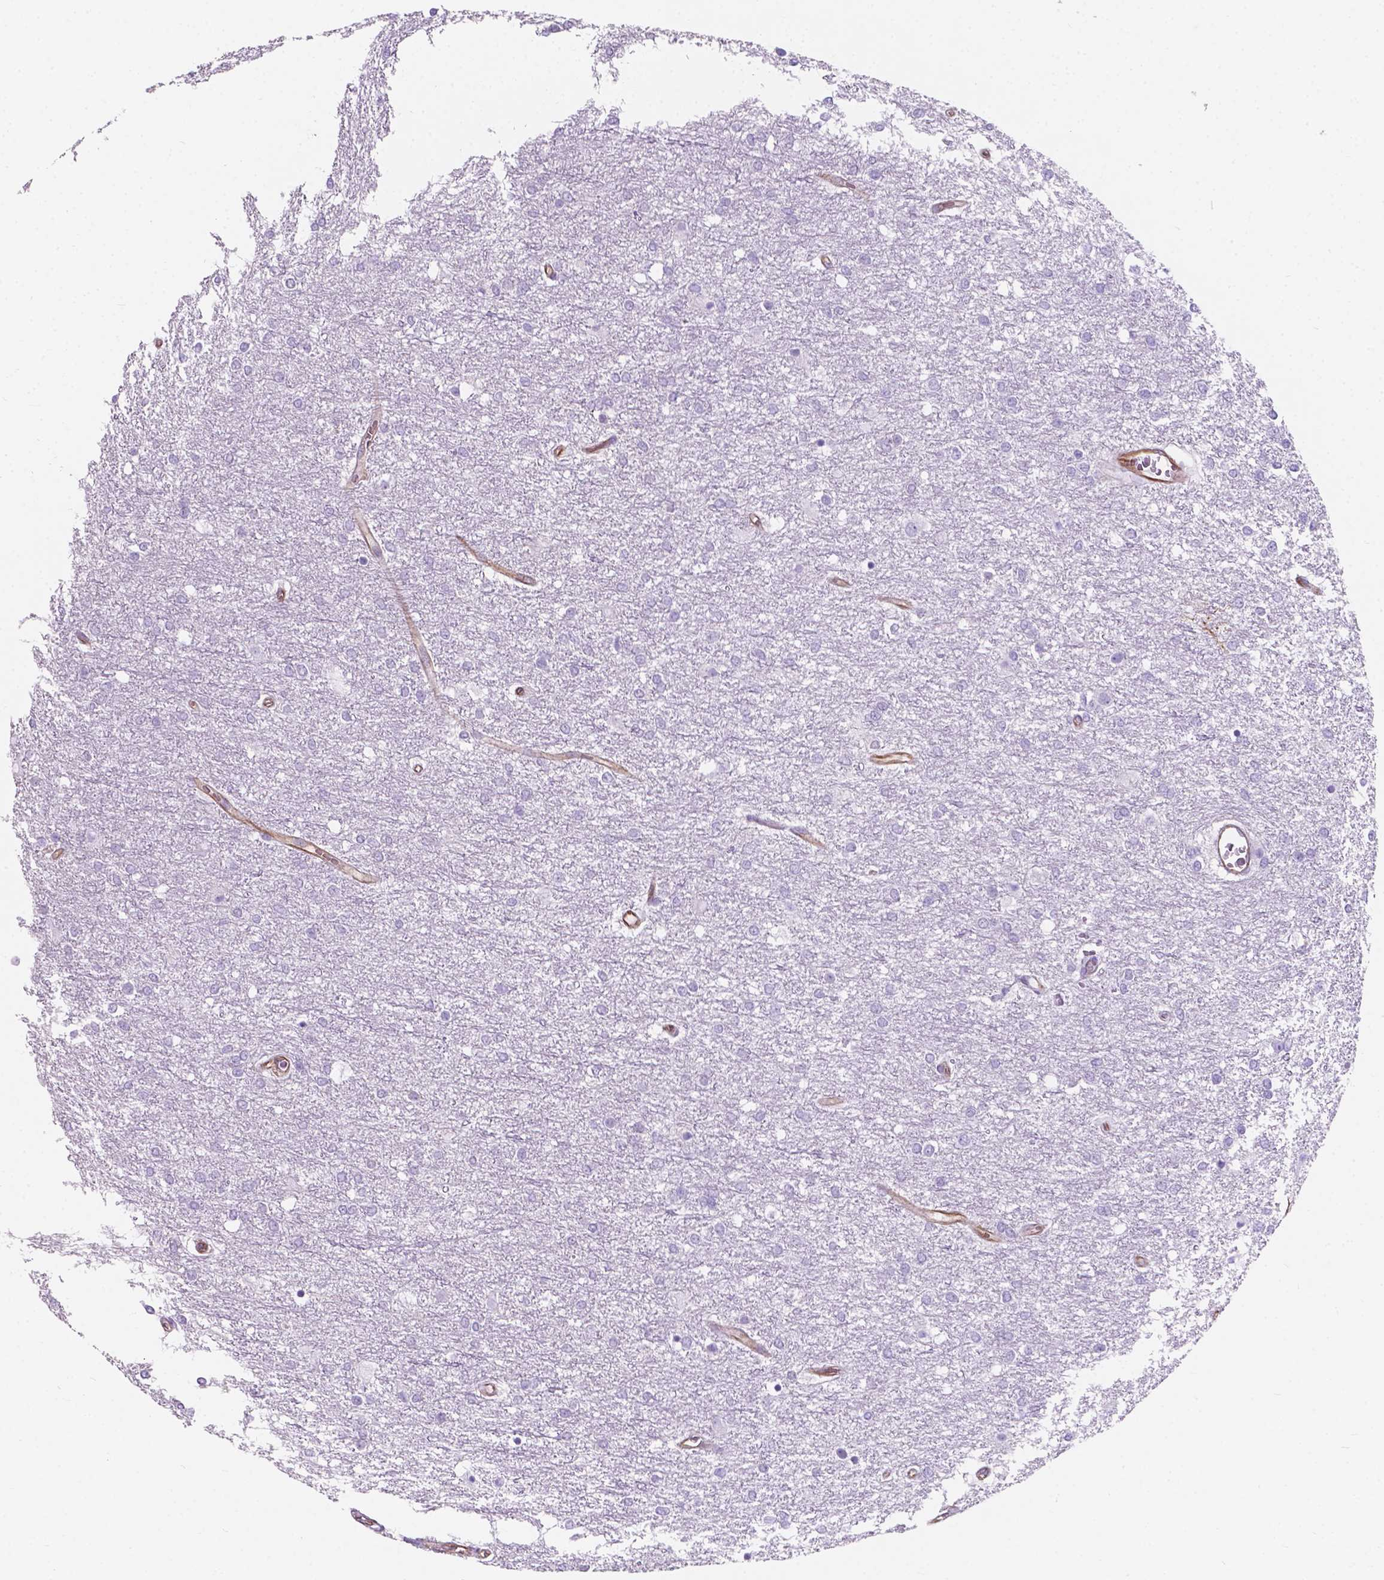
{"staining": {"intensity": "negative", "quantity": "none", "location": "none"}, "tissue": "glioma", "cell_type": "Tumor cells", "image_type": "cancer", "snomed": [{"axis": "morphology", "description": "Glioma, malignant, High grade"}, {"axis": "topography", "description": "Brain"}], "caption": "Immunohistochemistry (IHC) micrograph of human glioma stained for a protein (brown), which displays no staining in tumor cells.", "gene": "AMOT", "patient": {"sex": "female", "age": 61}}